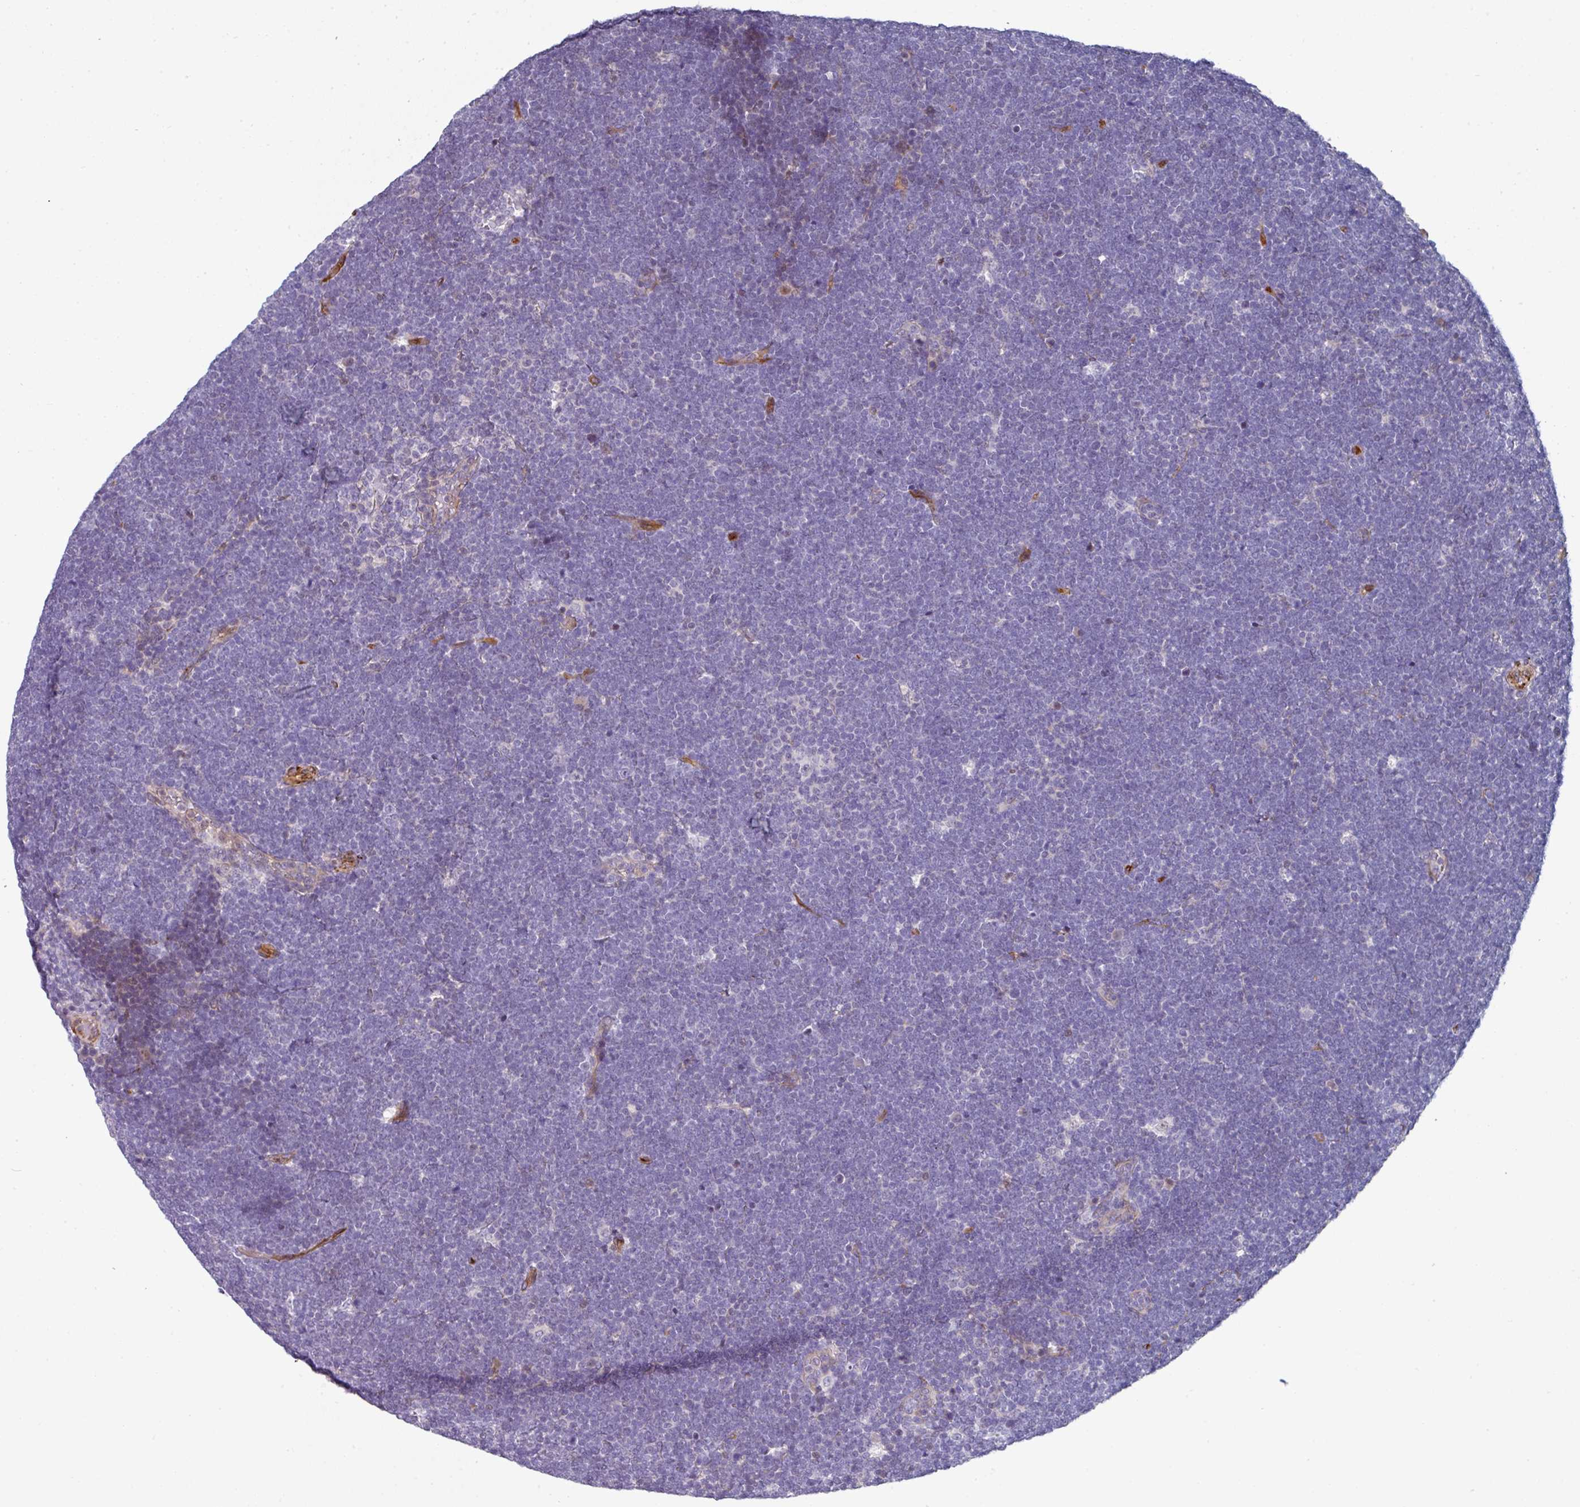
{"staining": {"intensity": "negative", "quantity": "none", "location": "none"}, "tissue": "lymphoma", "cell_type": "Tumor cells", "image_type": "cancer", "snomed": [{"axis": "morphology", "description": "Malignant lymphoma, non-Hodgkin's type, High grade"}, {"axis": "topography", "description": "Lymph node"}], "caption": "High-grade malignant lymphoma, non-Hodgkin's type stained for a protein using immunohistochemistry shows no positivity tumor cells.", "gene": "BEND5", "patient": {"sex": "male", "age": 13}}